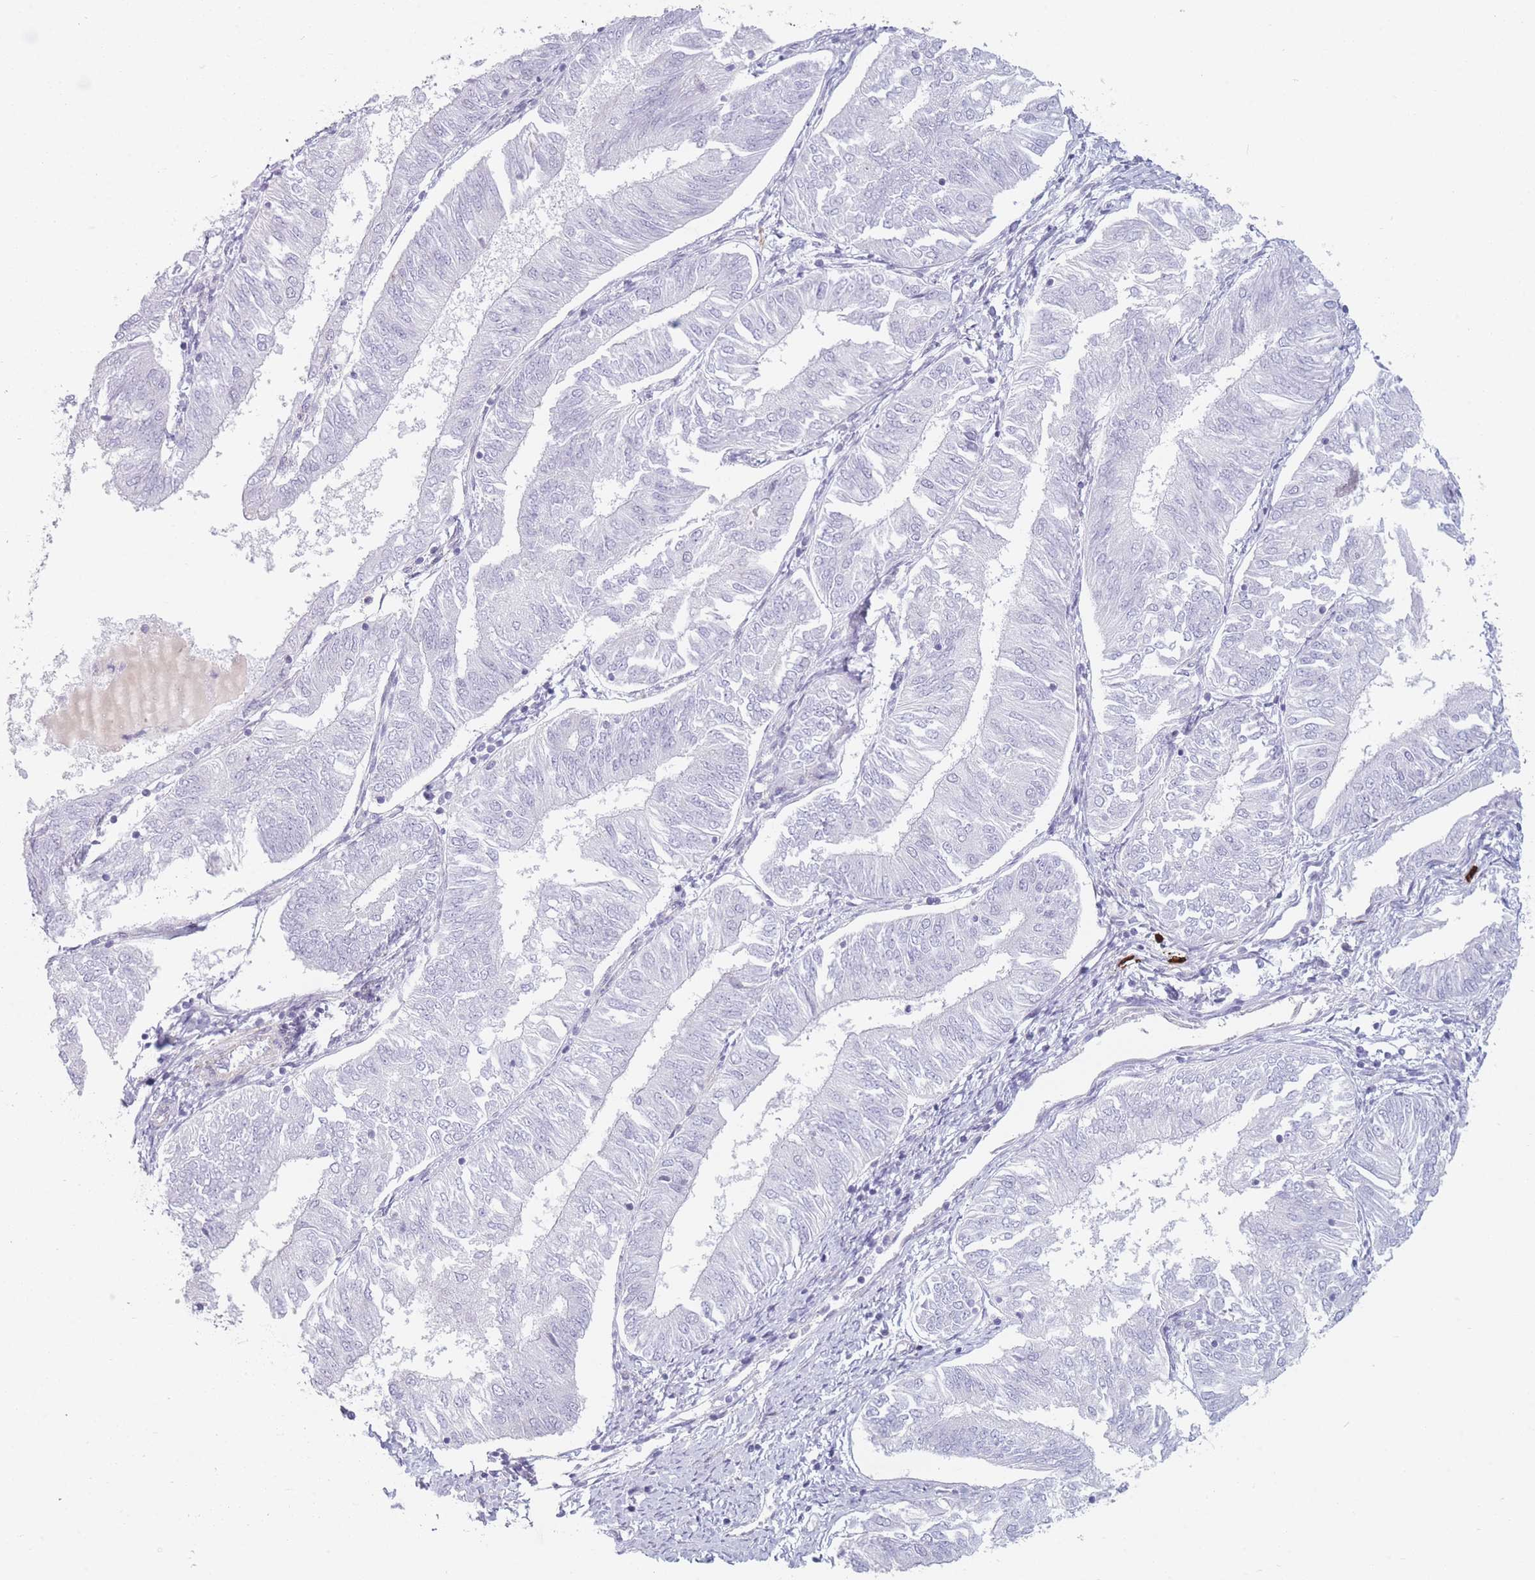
{"staining": {"intensity": "negative", "quantity": "none", "location": "none"}, "tissue": "endometrial cancer", "cell_type": "Tumor cells", "image_type": "cancer", "snomed": [{"axis": "morphology", "description": "Adenocarcinoma, NOS"}, {"axis": "topography", "description": "Endometrium"}], "caption": "Tumor cells show no significant expression in endometrial cancer (adenocarcinoma).", "gene": "PLEKHG2", "patient": {"sex": "female", "age": 58}}